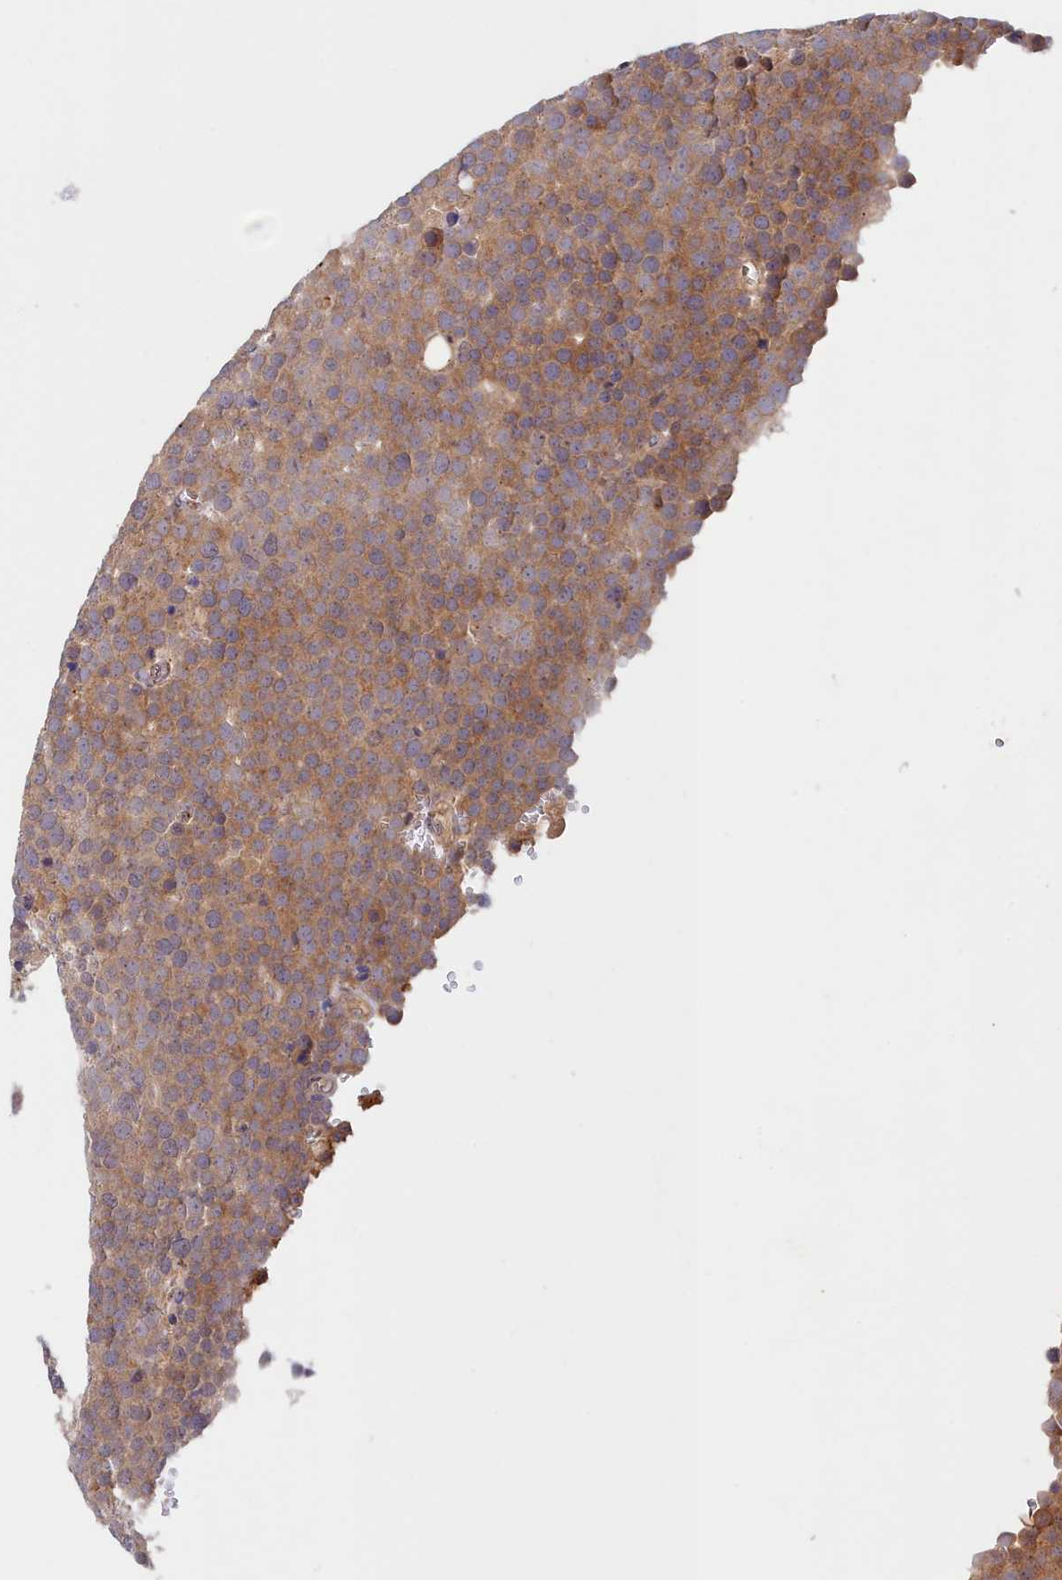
{"staining": {"intensity": "moderate", "quantity": ">75%", "location": "cytoplasmic/membranous"}, "tissue": "testis cancer", "cell_type": "Tumor cells", "image_type": "cancer", "snomed": [{"axis": "morphology", "description": "Seminoma, NOS"}, {"axis": "topography", "description": "Testis"}], "caption": "Immunohistochemistry staining of testis cancer, which displays medium levels of moderate cytoplasmic/membranous positivity in about >75% of tumor cells indicating moderate cytoplasmic/membranous protein positivity. The staining was performed using DAB (3,3'-diaminobenzidine) (brown) for protein detection and nuclei were counterstained in hematoxylin (blue).", "gene": "NEURL4", "patient": {"sex": "male", "age": 71}}